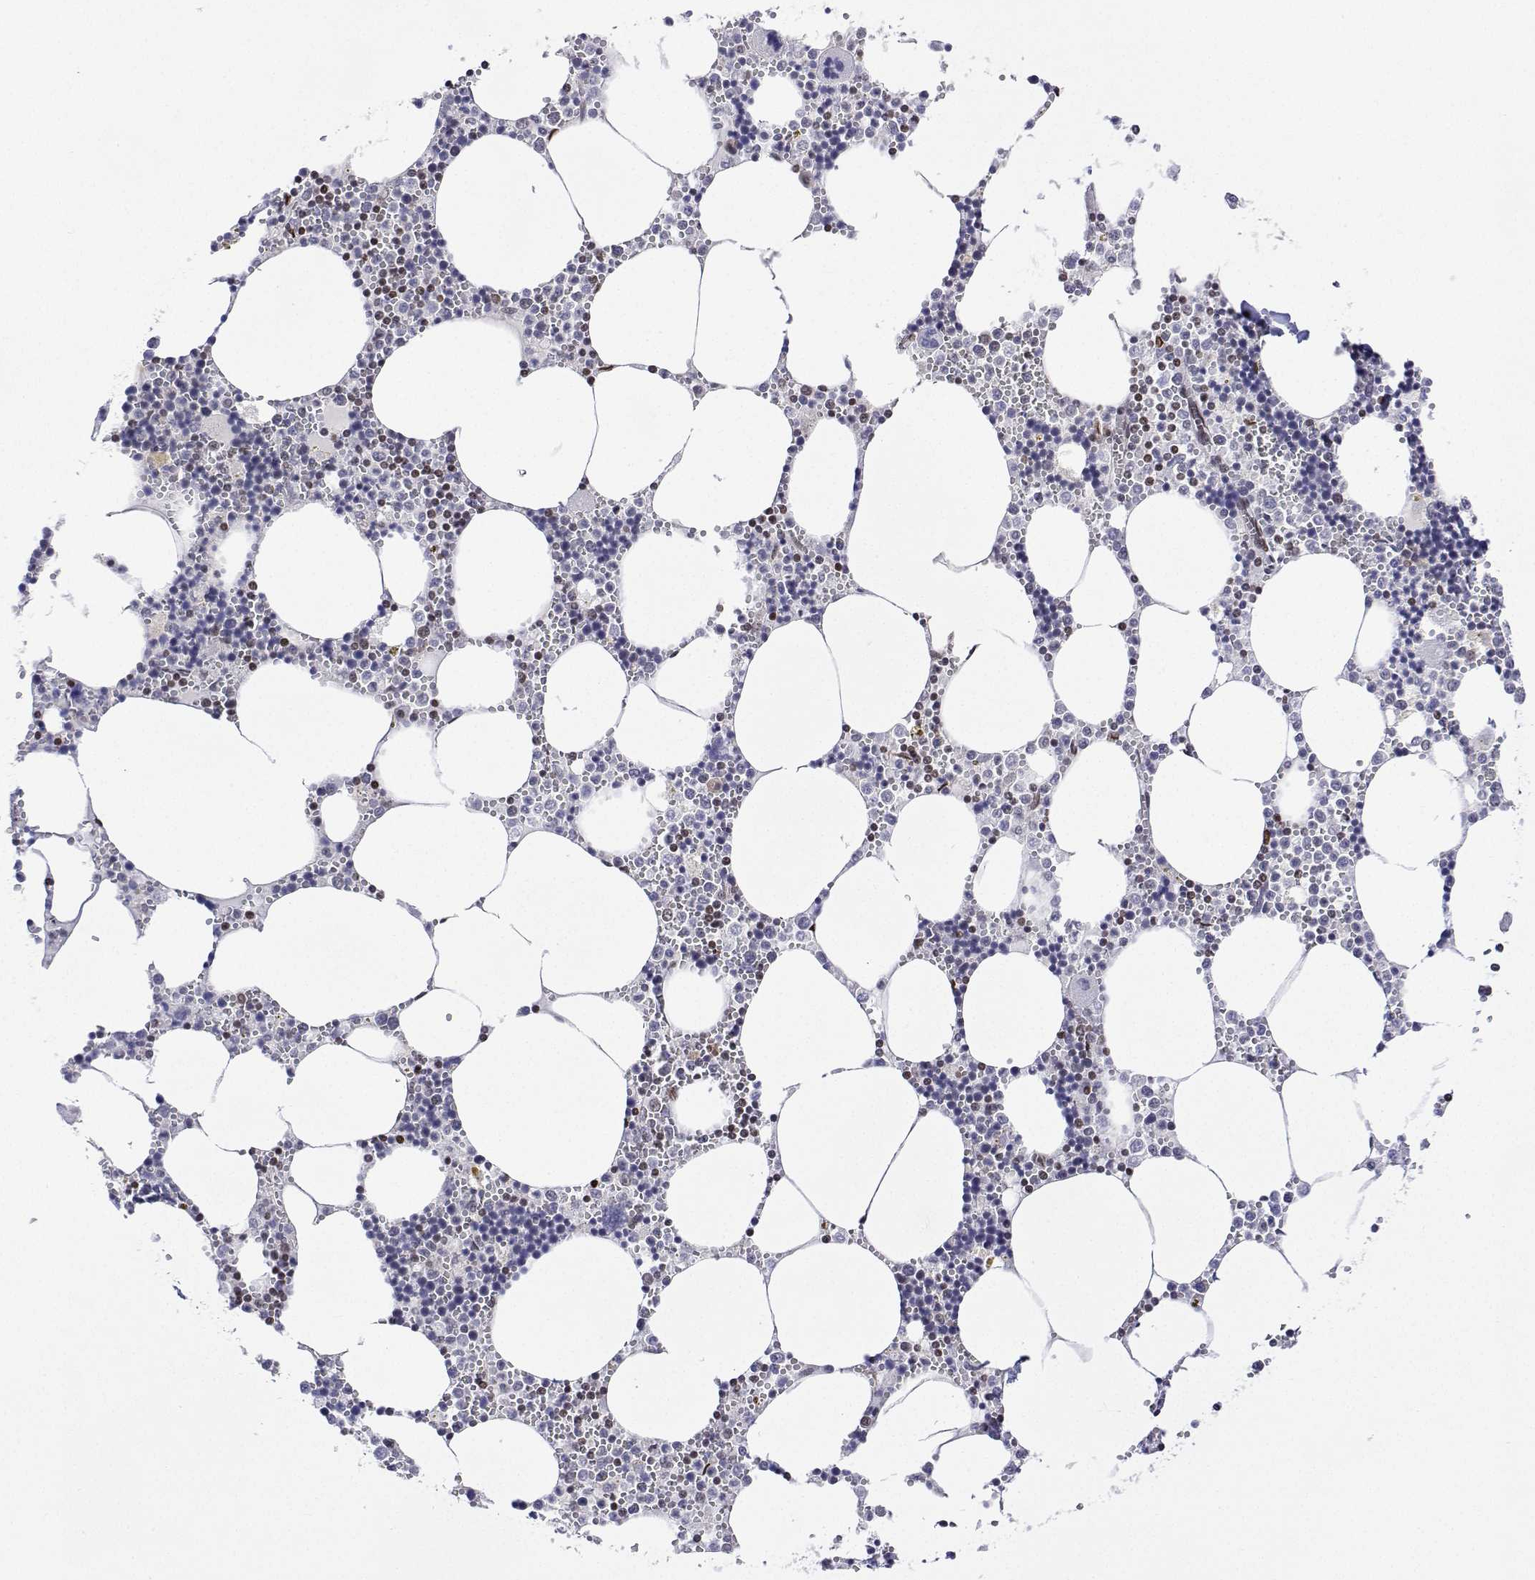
{"staining": {"intensity": "moderate", "quantity": "<25%", "location": "nuclear"}, "tissue": "bone marrow", "cell_type": "Hematopoietic cells", "image_type": "normal", "snomed": [{"axis": "morphology", "description": "Normal tissue, NOS"}, {"axis": "topography", "description": "Bone marrow"}], "caption": "A high-resolution photomicrograph shows immunohistochemistry (IHC) staining of unremarkable bone marrow, which shows moderate nuclear positivity in about <25% of hematopoietic cells.", "gene": "XPC", "patient": {"sex": "male", "age": 54}}